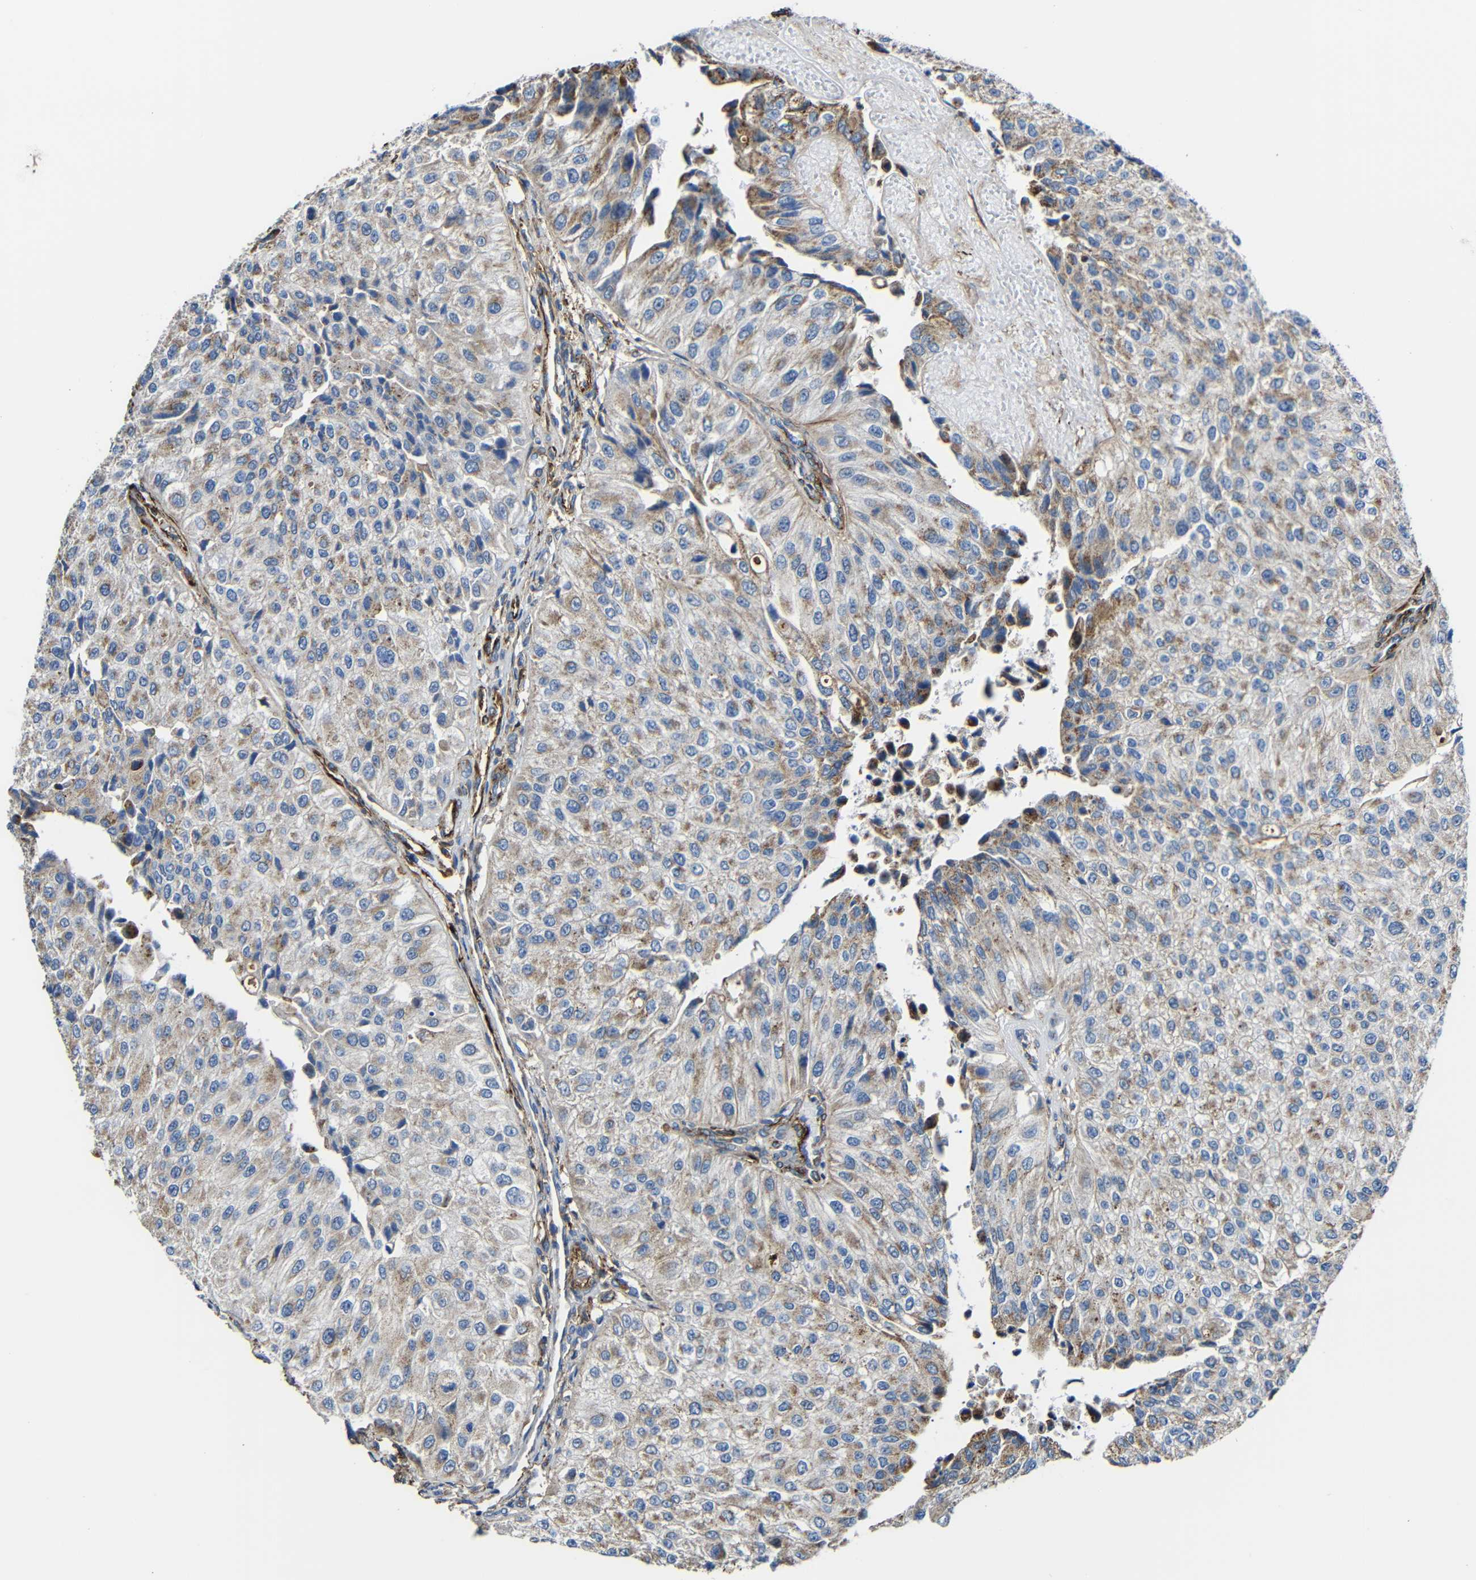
{"staining": {"intensity": "moderate", "quantity": ">75%", "location": "cytoplasmic/membranous"}, "tissue": "urothelial cancer", "cell_type": "Tumor cells", "image_type": "cancer", "snomed": [{"axis": "morphology", "description": "Urothelial carcinoma, High grade"}, {"axis": "topography", "description": "Kidney"}, {"axis": "topography", "description": "Urinary bladder"}], "caption": "Urothelial carcinoma (high-grade) was stained to show a protein in brown. There is medium levels of moderate cytoplasmic/membranous expression in approximately >75% of tumor cells.", "gene": "IGSF10", "patient": {"sex": "male", "age": 77}}